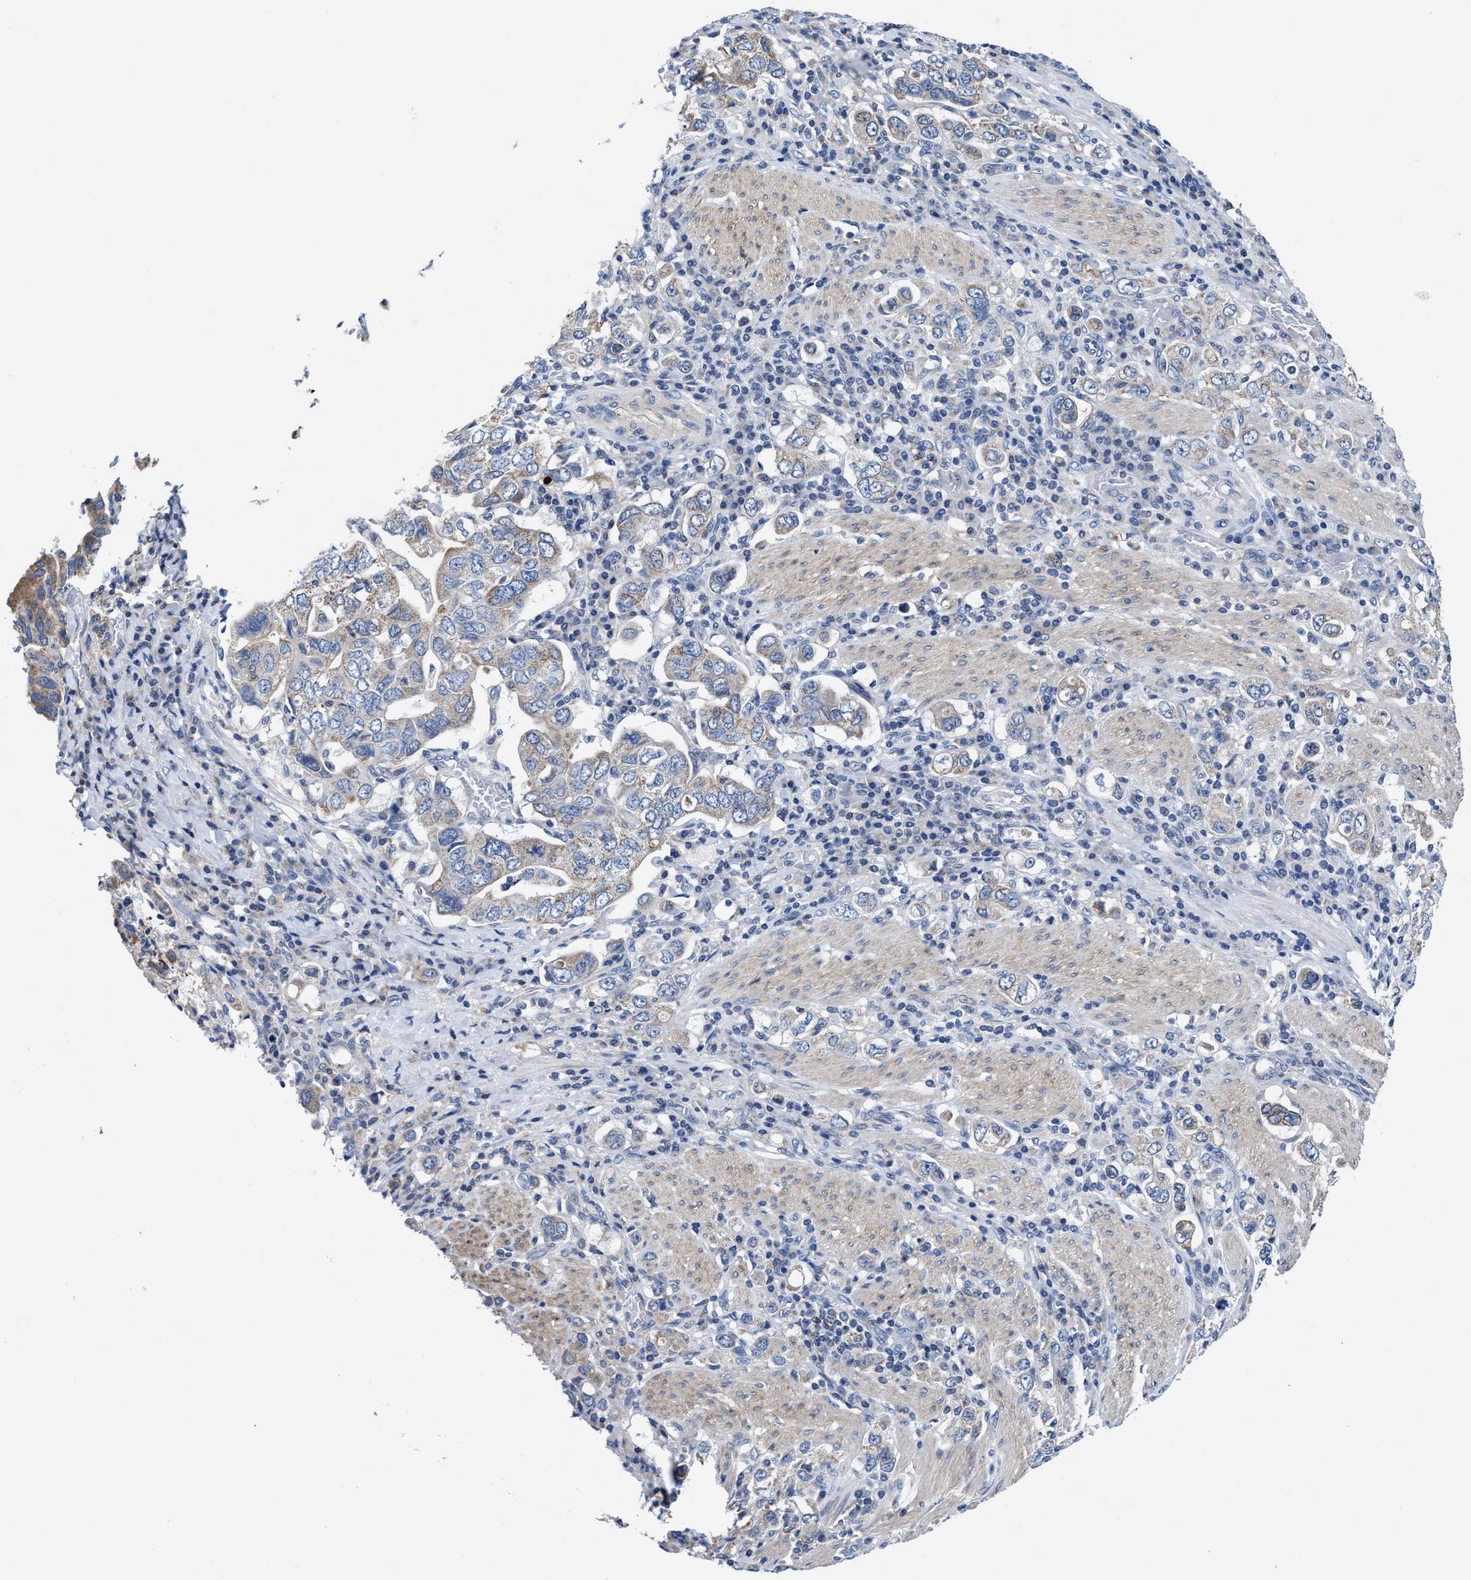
{"staining": {"intensity": "weak", "quantity": "25%-75%", "location": "cytoplasmic/membranous"}, "tissue": "stomach cancer", "cell_type": "Tumor cells", "image_type": "cancer", "snomed": [{"axis": "morphology", "description": "Adenocarcinoma, NOS"}, {"axis": "topography", "description": "Stomach, upper"}], "caption": "Immunohistochemistry (DAB (3,3'-diaminobenzidine)) staining of stomach cancer (adenocarcinoma) exhibits weak cytoplasmic/membranous protein staining in approximately 25%-75% of tumor cells. Using DAB (brown) and hematoxylin (blue) stains, captured at high magnification using brightfield microscopy.", "gene": "TMEM30A", "patient": {"sex": "male", "age": 62}}